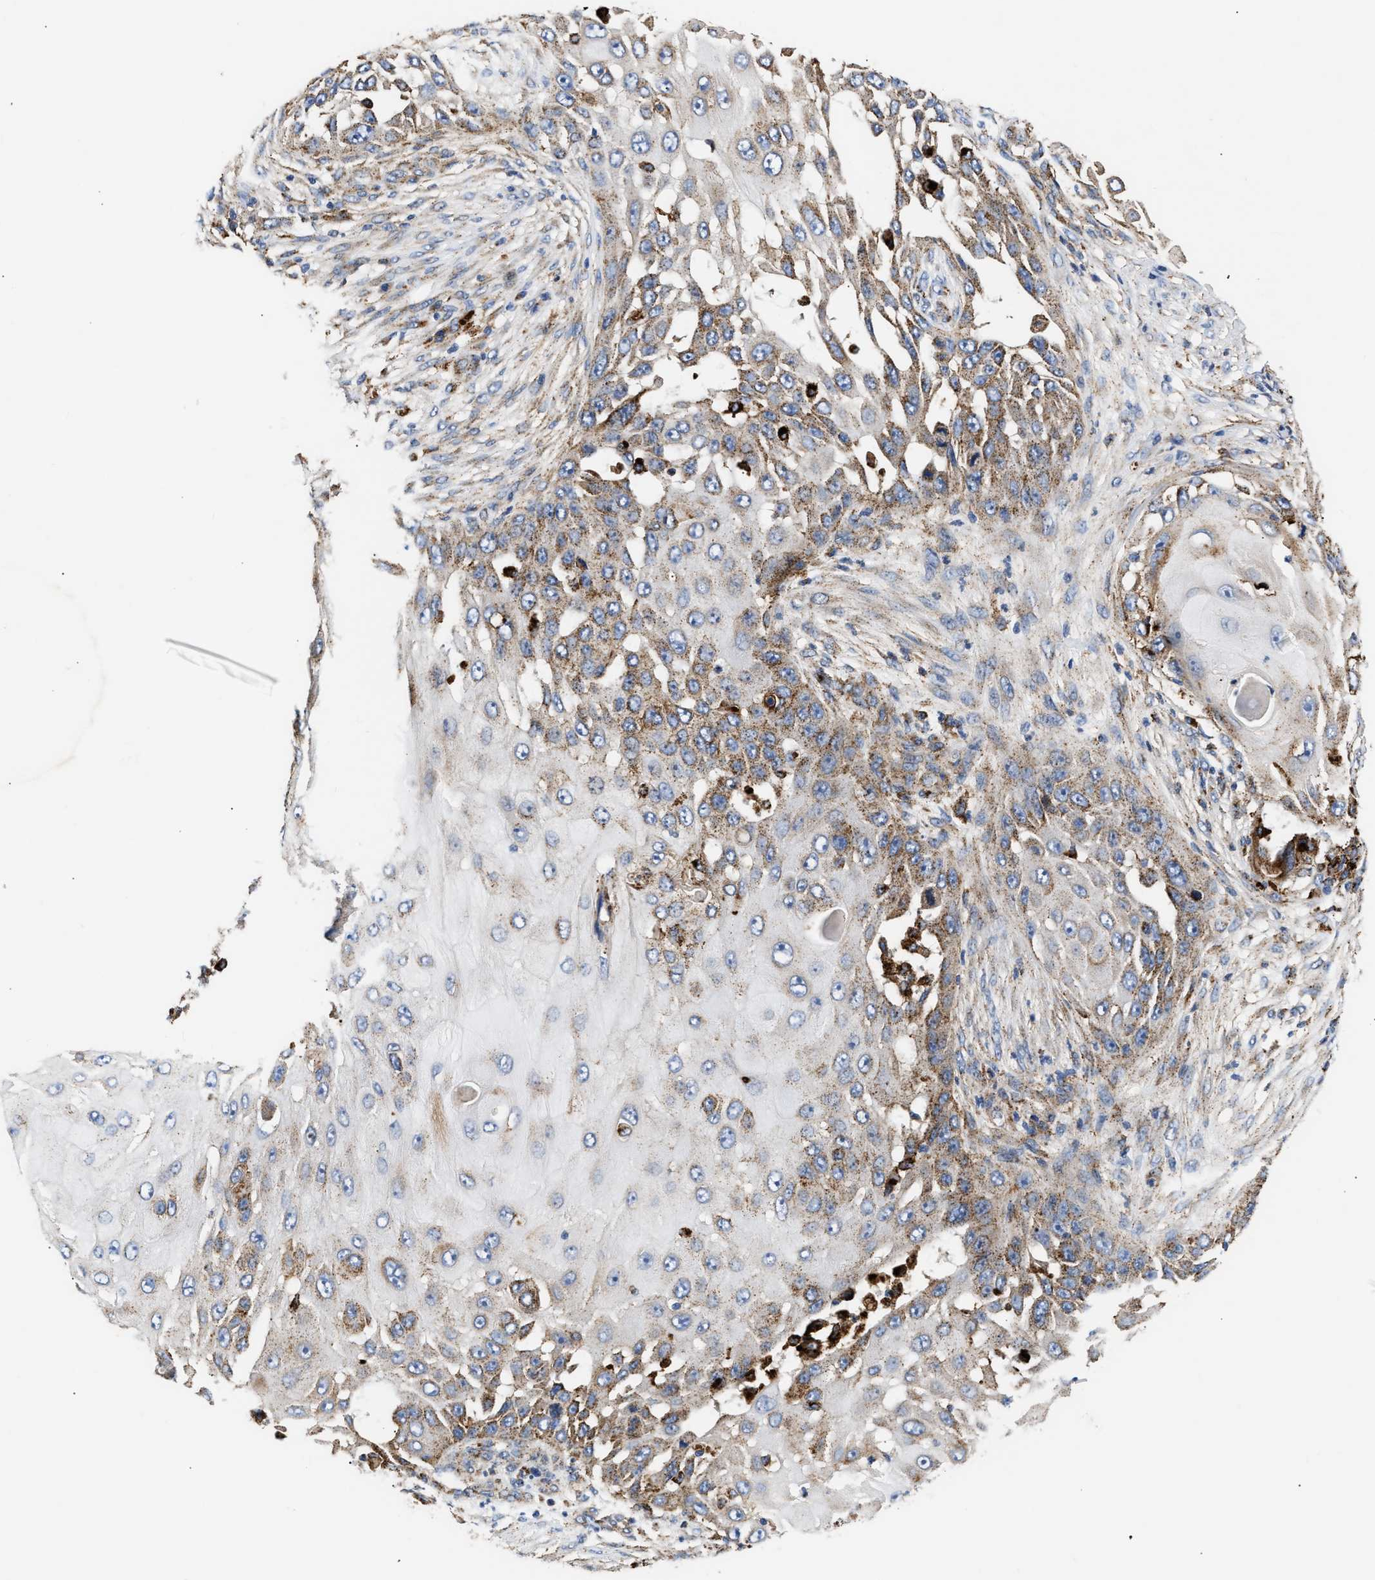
{"staining": {"intensity": "moderate", "quantity": "25%-75%", "location": "cytoplasmic/membranous"}, "tissue": "skin cancer", "cell_type": "Tumor cells", "image_type": "cancer", "snomed": [{"axis": "morphology", "description": "Squamous cell carcinoma, NOS"}, {"axis": "topography", "description": "Skin"}], "caption": "IHC image of skin cancer (squamous cell carcinoma) stained for a protein (brown), which shows medium levels of moderate cytoplasmic/membranous expression in about 25%-75% of tumor cells.", "gene": "CCDC146", "patient": {"sex": "female", "age": 44}}